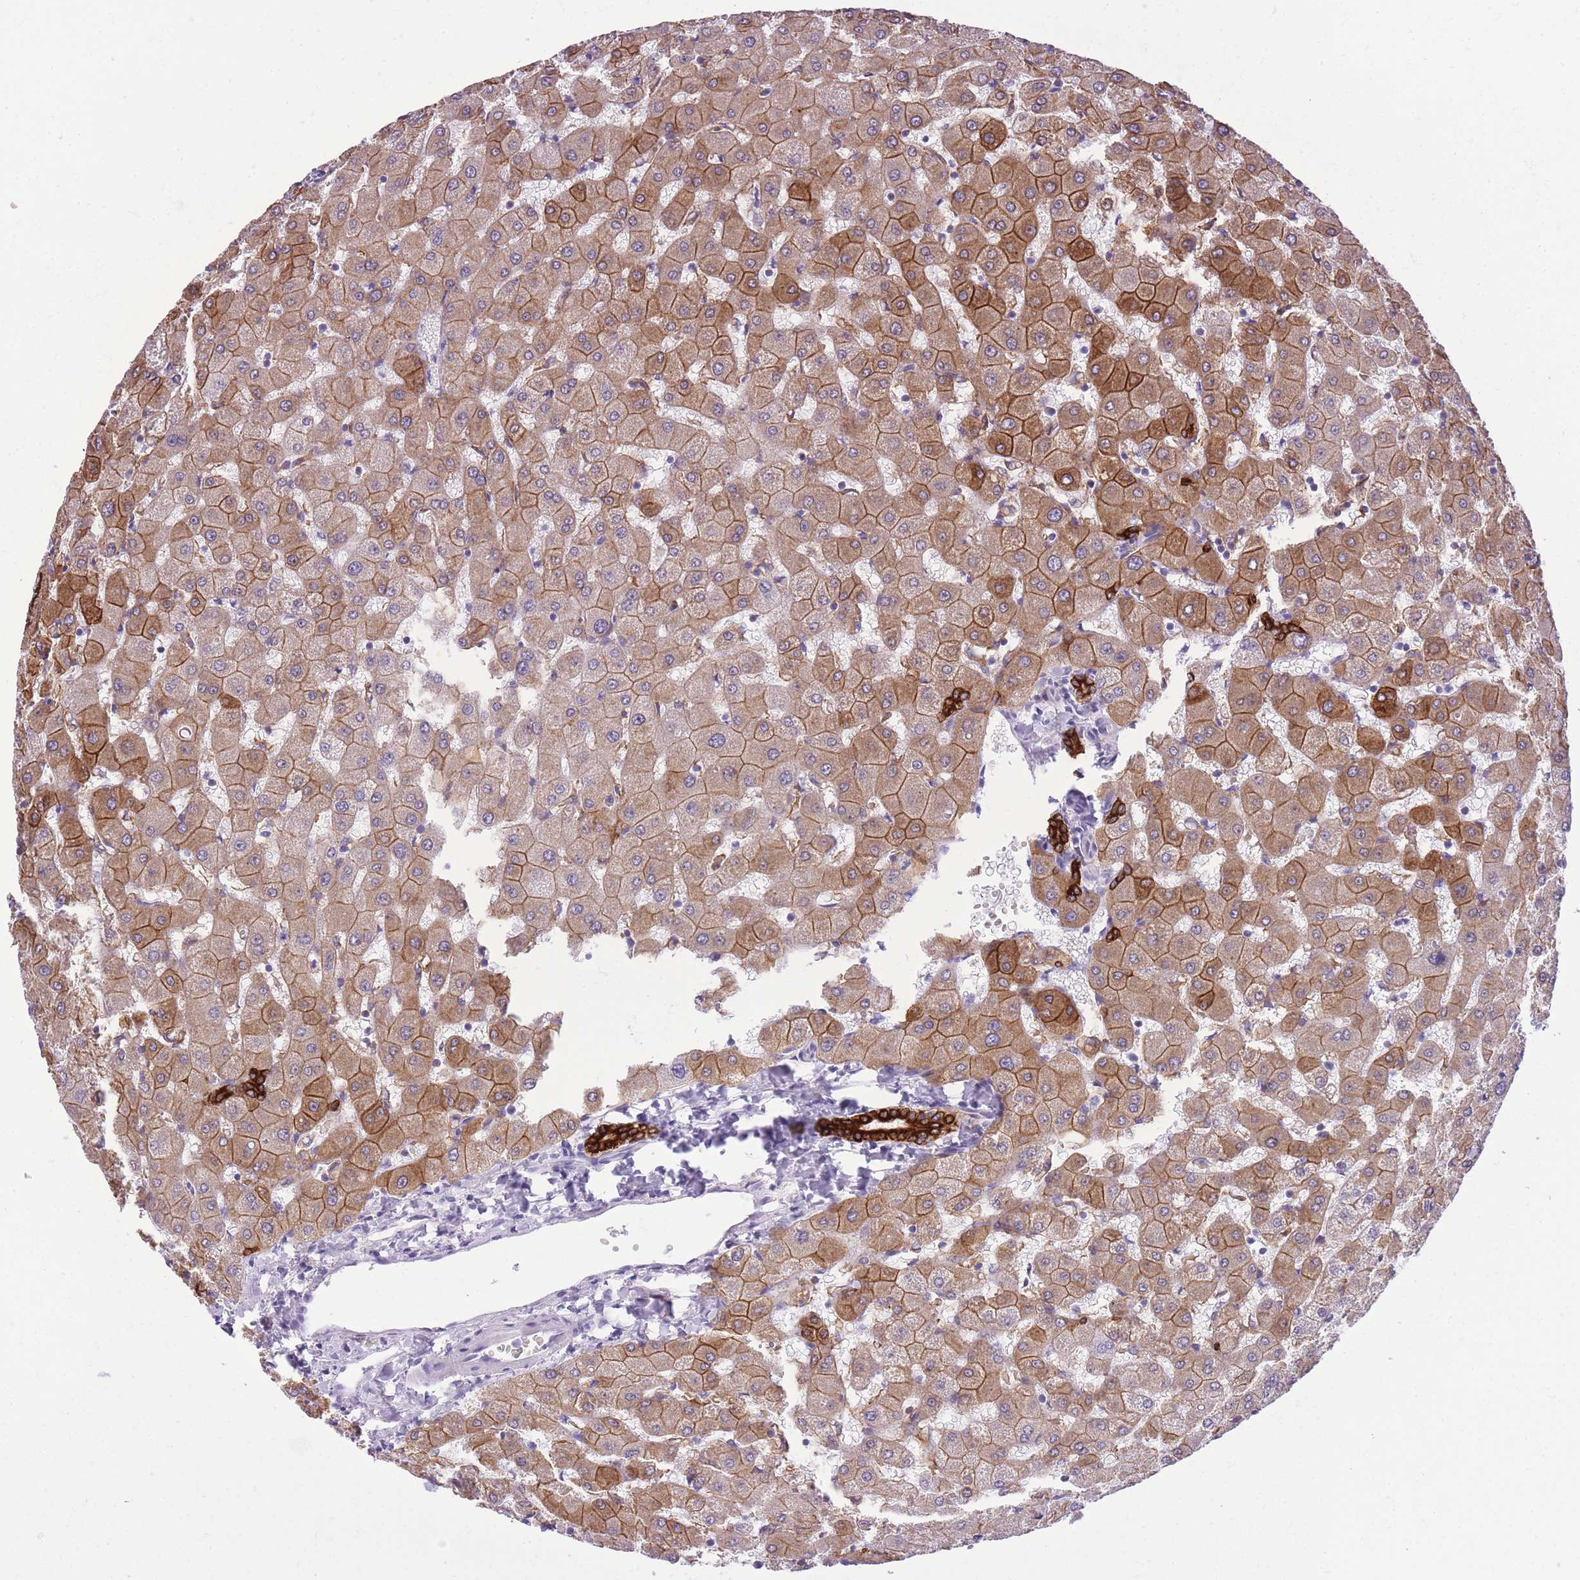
{"staining": {"intensity": "strong", "quantity": ">75%", "location": "cytoplasmic/membranous"}, "tissue": "liver", "cell_type": "Cholangiocytes", "image_type": "normal", "snomed": [{"axis": "morphology", "description": "Normal tissue, NOS"}, {"axis": "topography", "description": "Liver"}], "caption": "This micrograph demonstrates IHC staining of unremarkable liver, with high strong cytoplasmic/membranous expression in approximately >75% of cholangiocytes.", "gene": "RADX", "patient": {"sex": "female", "age": 63}}